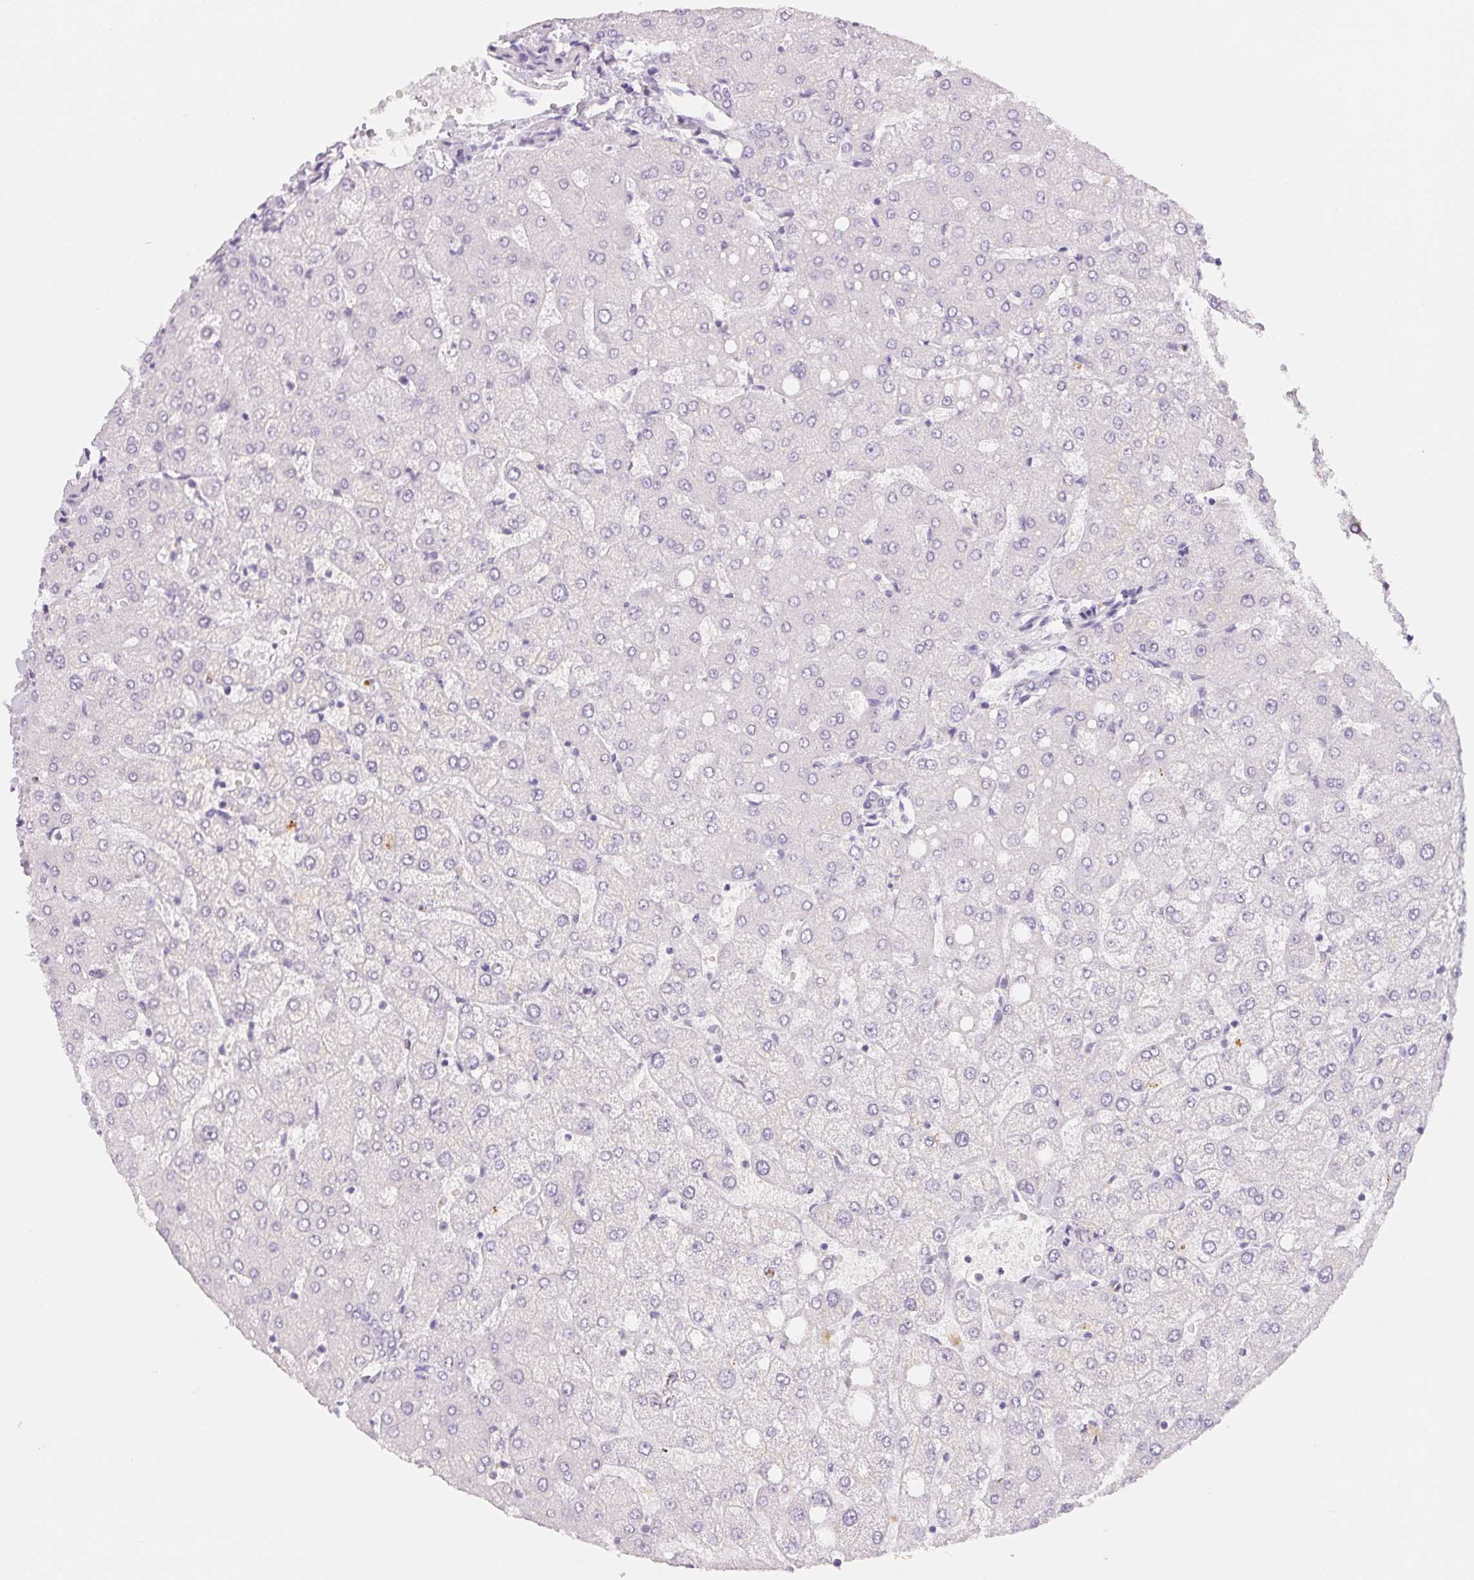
{"staining": {"intensity": "negative", "quantity": "none", "location": "none"}, "tissue": "liver", "cell_type": "Cholangiocytes", "image_type": "normal", "snomed": [{"axis": "morphology", "description": "Normal tissue, NOS"}, {"axis": "topography", "description": "Liver"}], "caption": "Protein analysis of normal liver demonstrates no significant positivity in cholangiocytes.", "gene": "SPACA5B", "patient": {"sex": "female", "age": 54}}